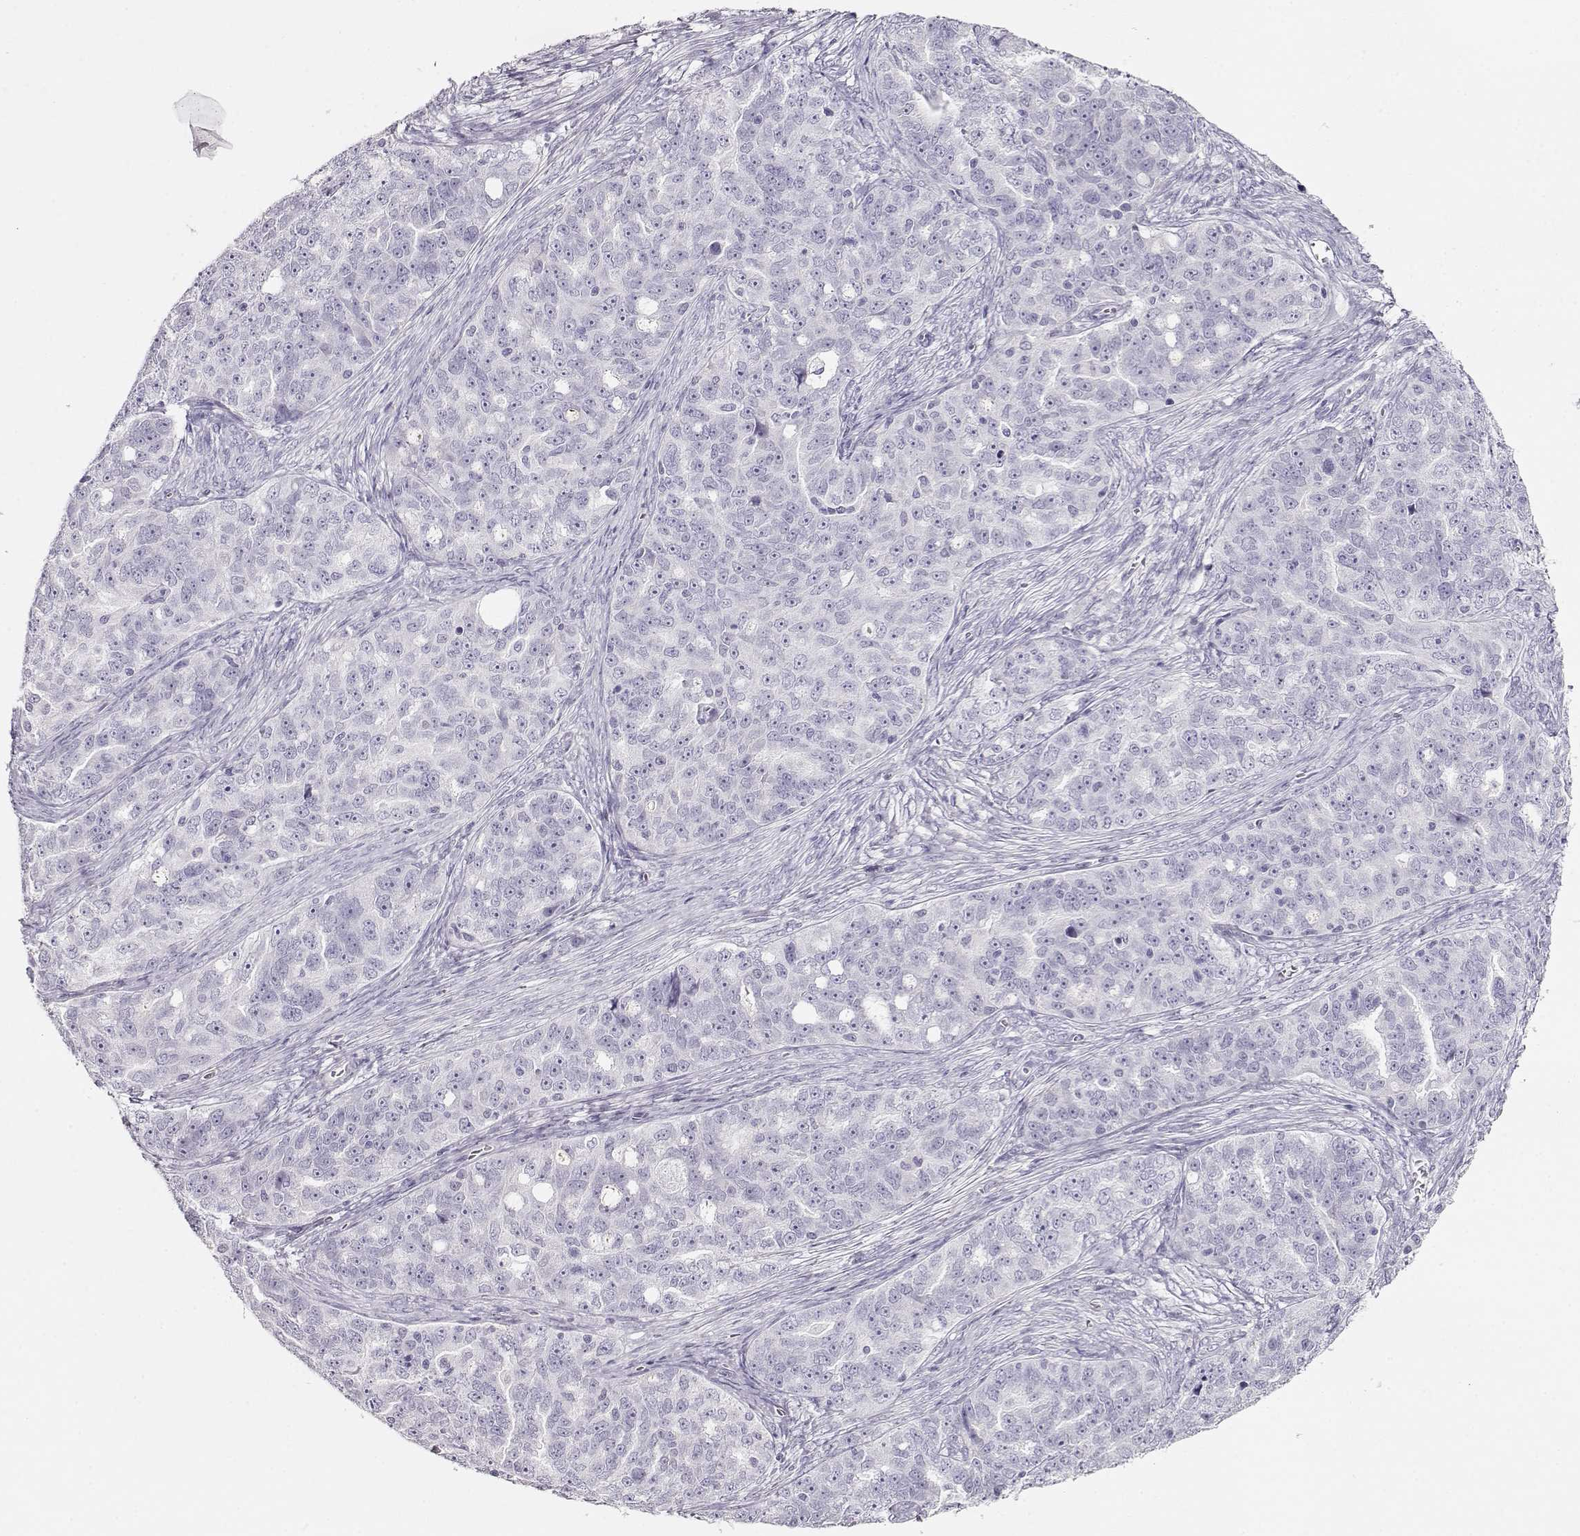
{"staining": {"intensity": "negative", "quantity": "none", "location": "none"}, "tissue": "ovarian cancer", "cell_type": "Tumor cells", "image_type": "cancer", "snomed": [{"axis": "morphology", "description": "Cystadenocarcinoma, serous, NOS"}, {"axis": "topography", "description": "Ovary"}], "caption": "Immunohistochemistry (IHC) histopathology image of human serous cystadenocarcinoma (ovarian) stained for a protein (brown), which exhibits no expression in tumor cells. (Immunohistochemistry (IHC), brightfield microscopy, high magnification).", "gene": "RBM44", "patient": {"sex": "female", "age": 51}}